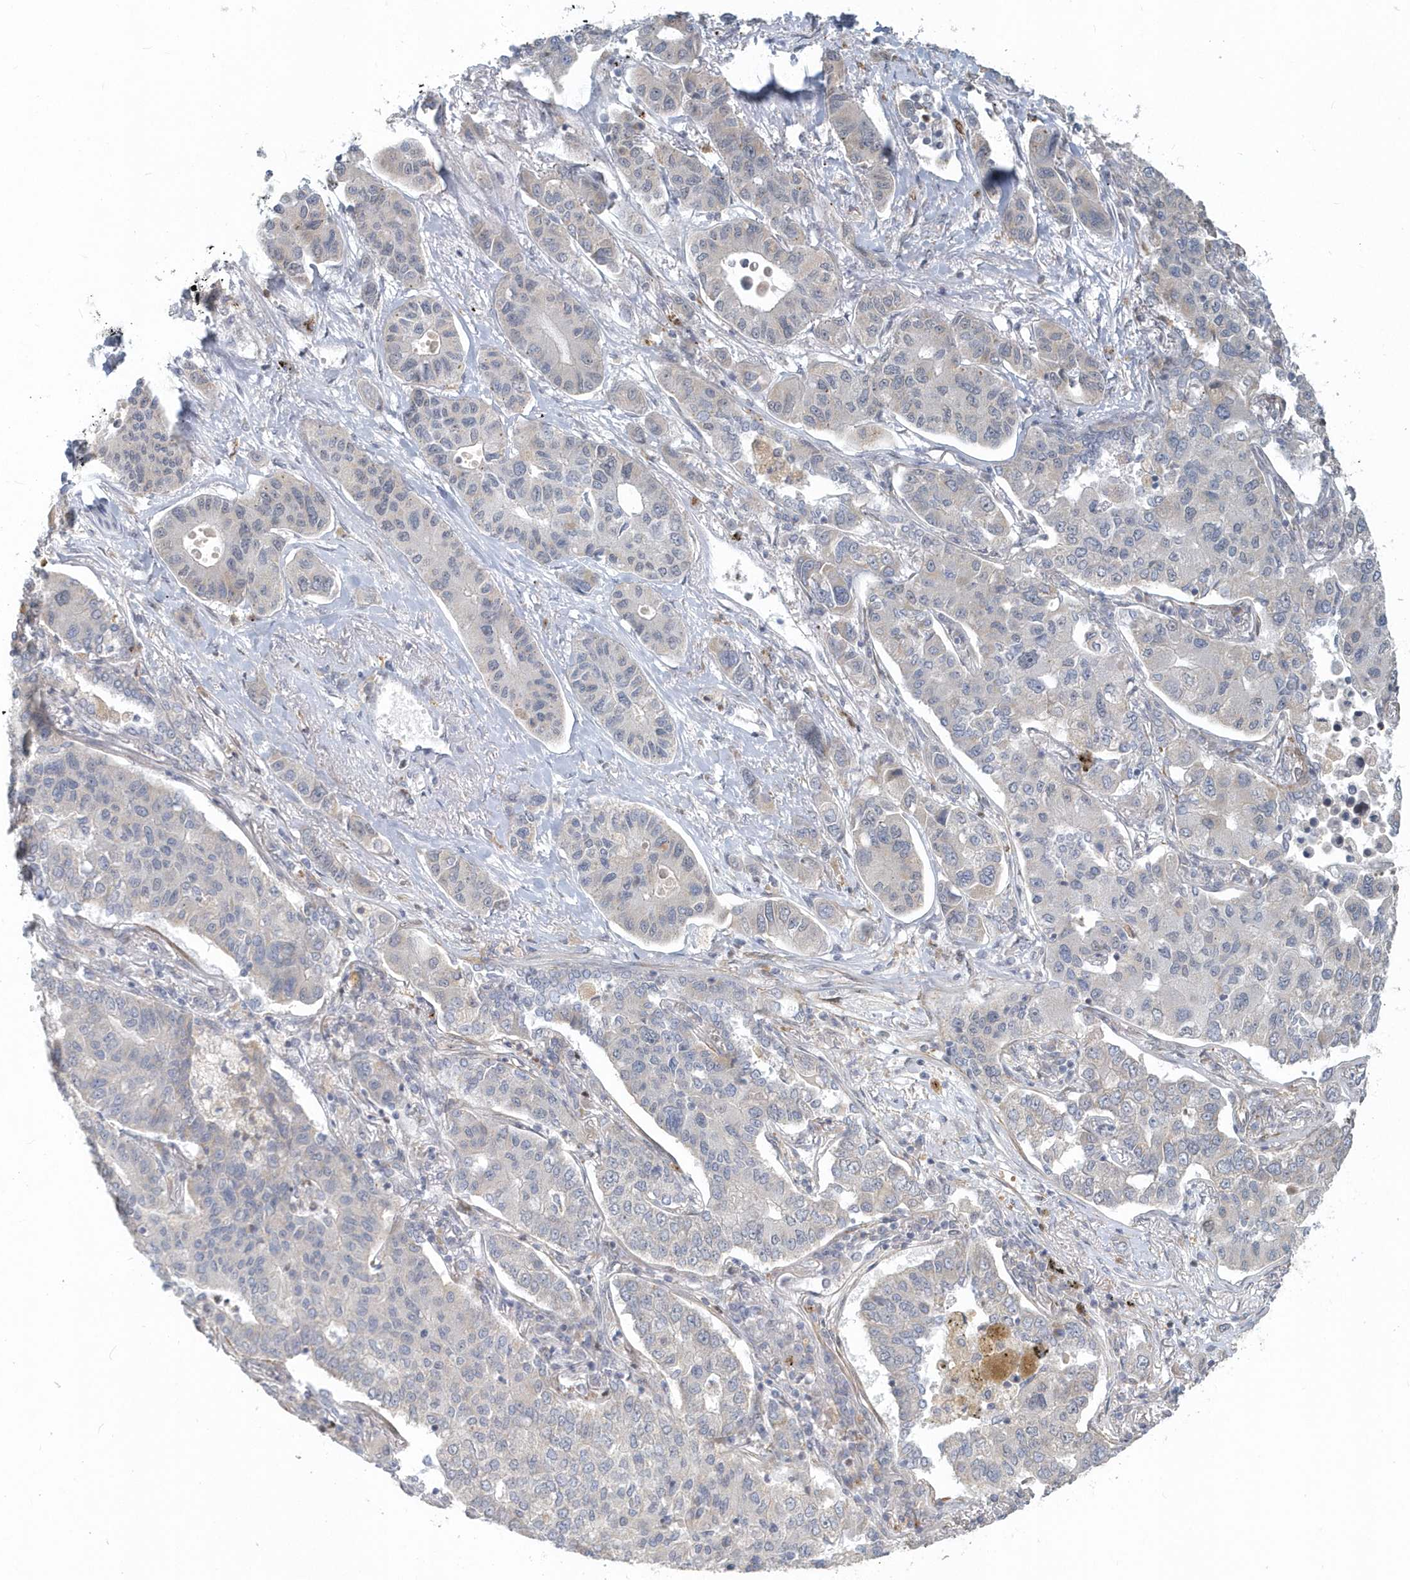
{"staining": {"intensity": "negative", "quantity": "none", "location": "none"}, "tissue": "lung cancer", "cell_type": "Tumor cells", "image_type": "cancer", "snomed": [{"axis": "morphology", "description": "Adenocarcinoma, NOS"}, {"axis": "topography", "description": "Lung"}], "caption": "Micrograph shows no significant protein positivity in tumor cells of lung cancer.", "gene": "NAPB", "patient": {"sex": "male", "age": 49}}